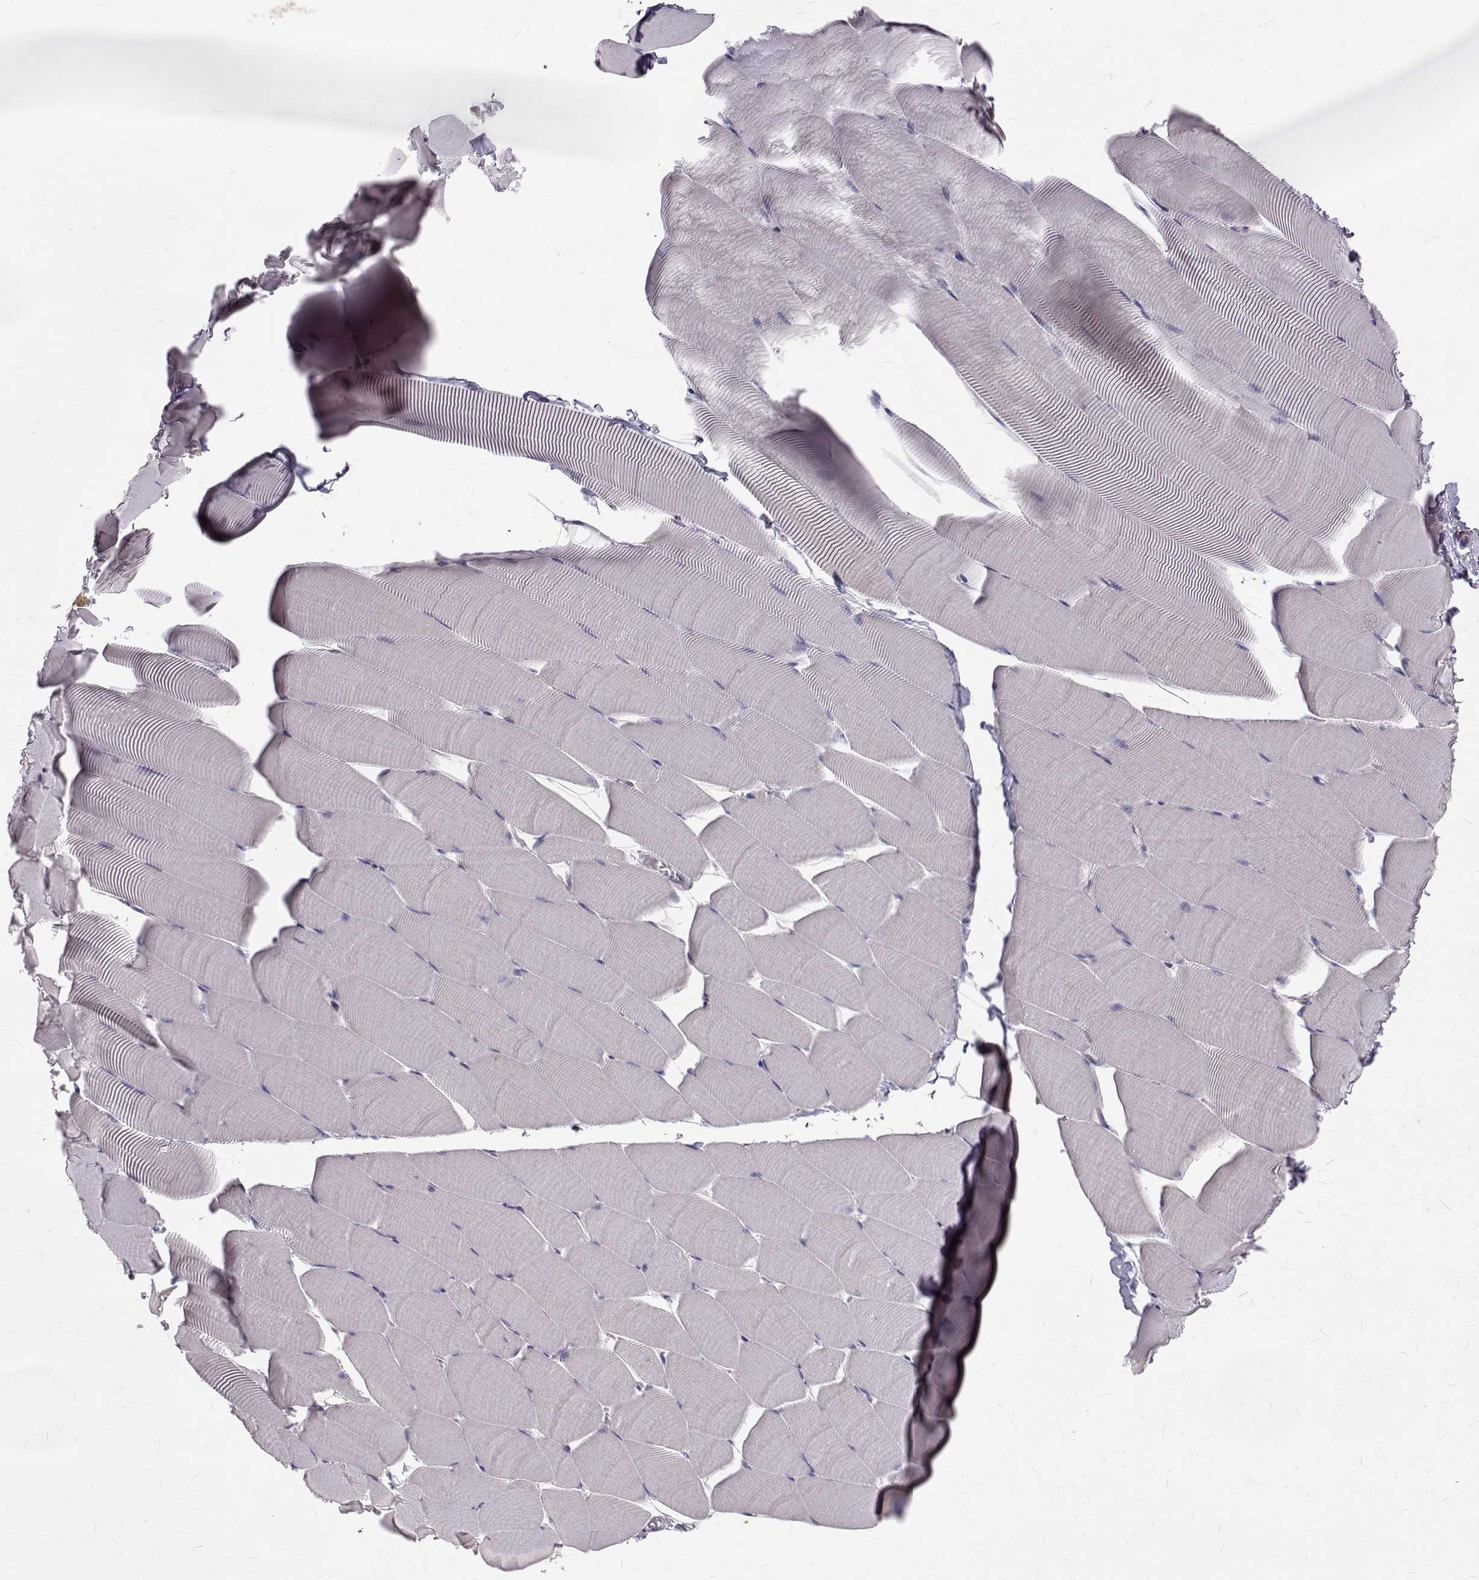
{"staining": {"intensity": "negative", "quantity": "none", "location": "none"}, "tissue": "skeletal muscle", "cell_type": "Myocytes", "image_type": "normal", "snomed": [{"axis": "morphology", "description": "Normal tissue, NOS"}, {"axis": "topography", "description": "Skeletal muscle"}], "caption": "Immunohistochemistry (IHC) of benign human skeletal muscle demonstrates no positivity in myocytes.", "gene": "ARFGAP1", "patient": {"sex": "male", "age": 25}}